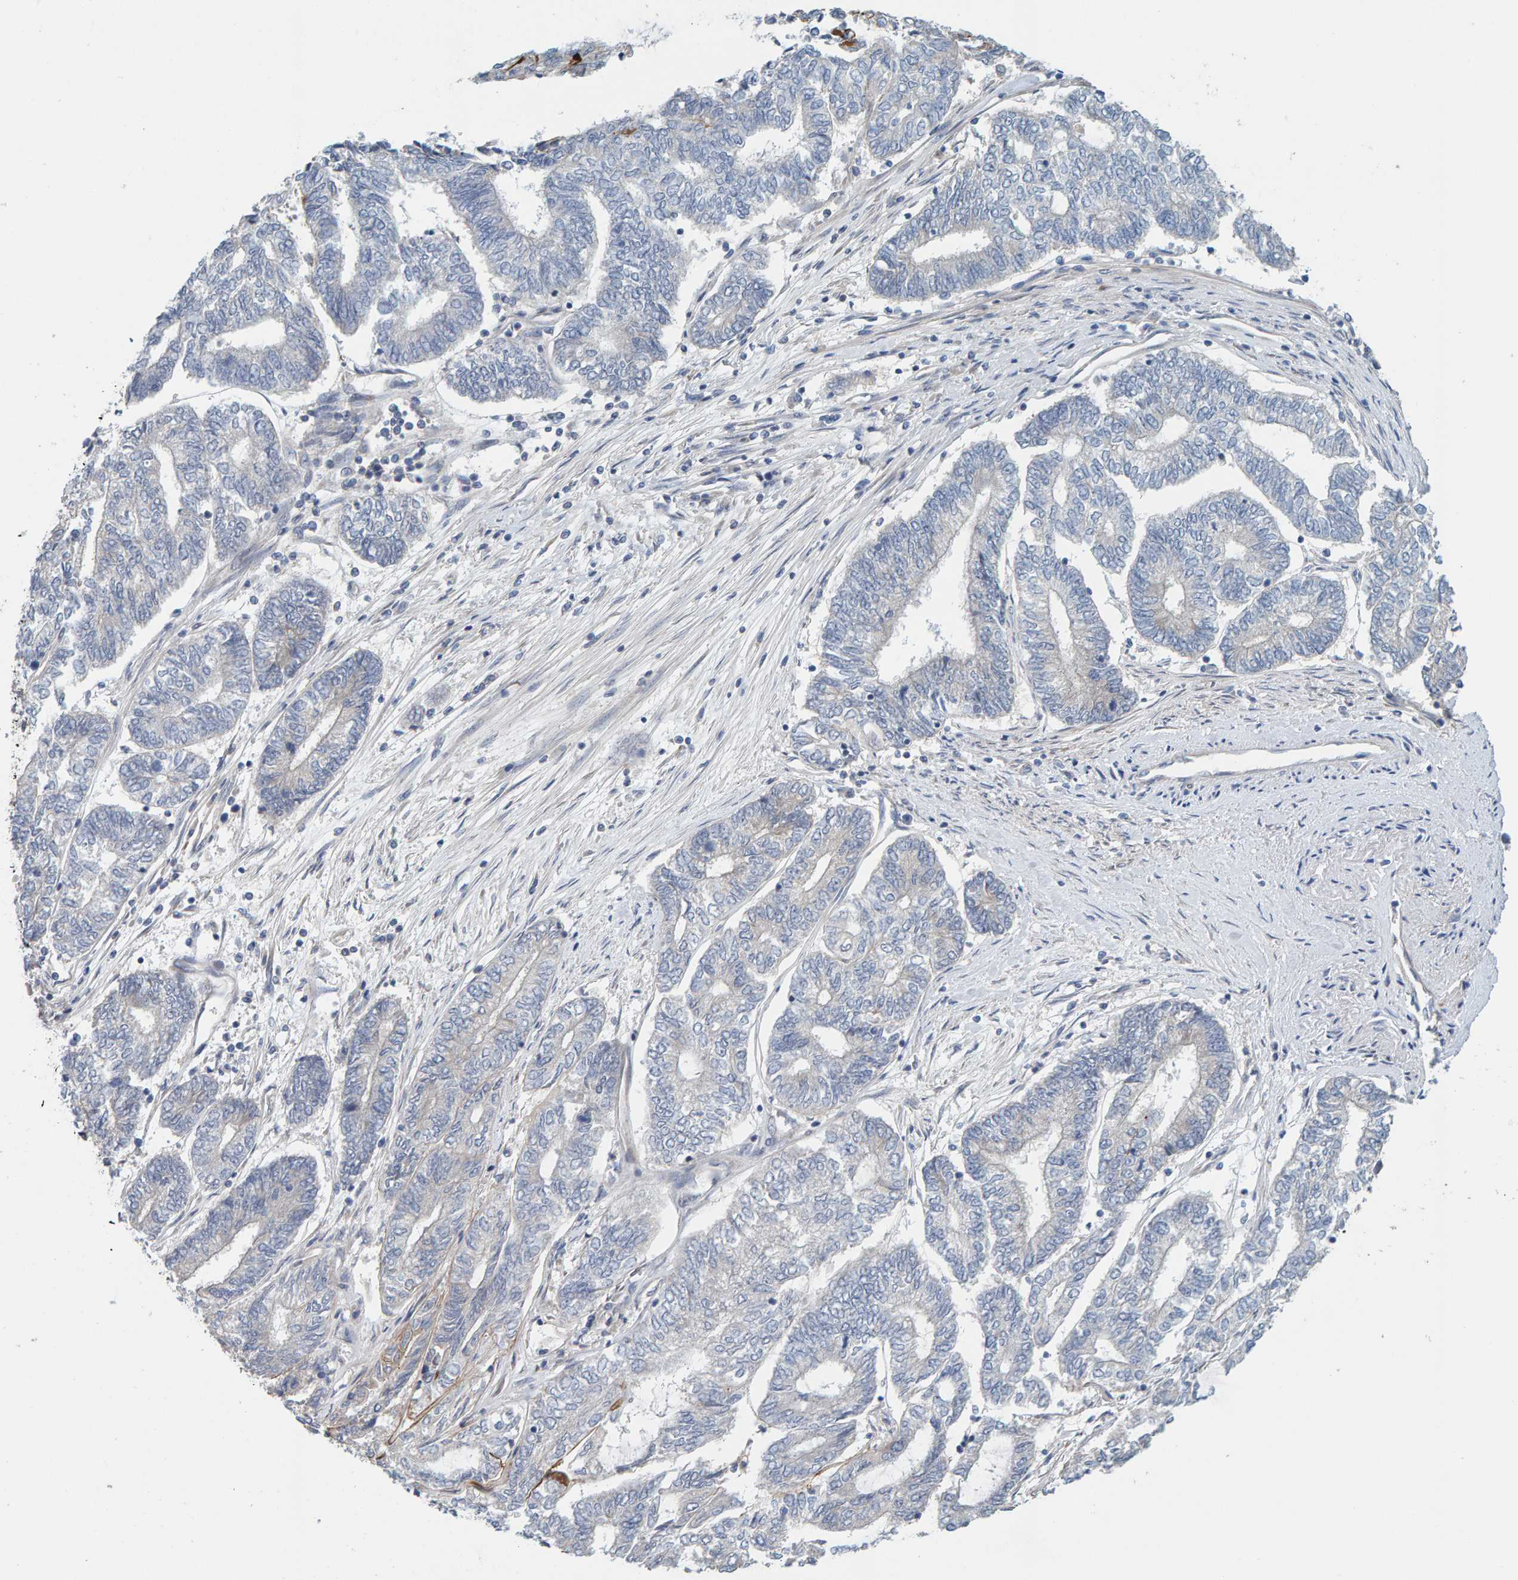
{"staining": {"intensity": "negative", "quantity": "none", "location": "none"}, "tissue": "endometrial cancer", "cell_type": "Tumor cells", "image_type": "cancer", "snomed": [{"axis": "morphology", "description": "Adenocarcinoma, NOS"}, {"axis": "topography", "description": "Uterus"}, {"axis": "topography", "description": "Endometrium"}], "caption": "An immunohistochemistry (IHC) image of endometrial cancer (adenocarcinoma) is shown. There is no staining in tumor cells of endometrial cancer (adenocarcinoma).", "gene": "CCM2", "patient": {"sex": "female", "age": 70}}